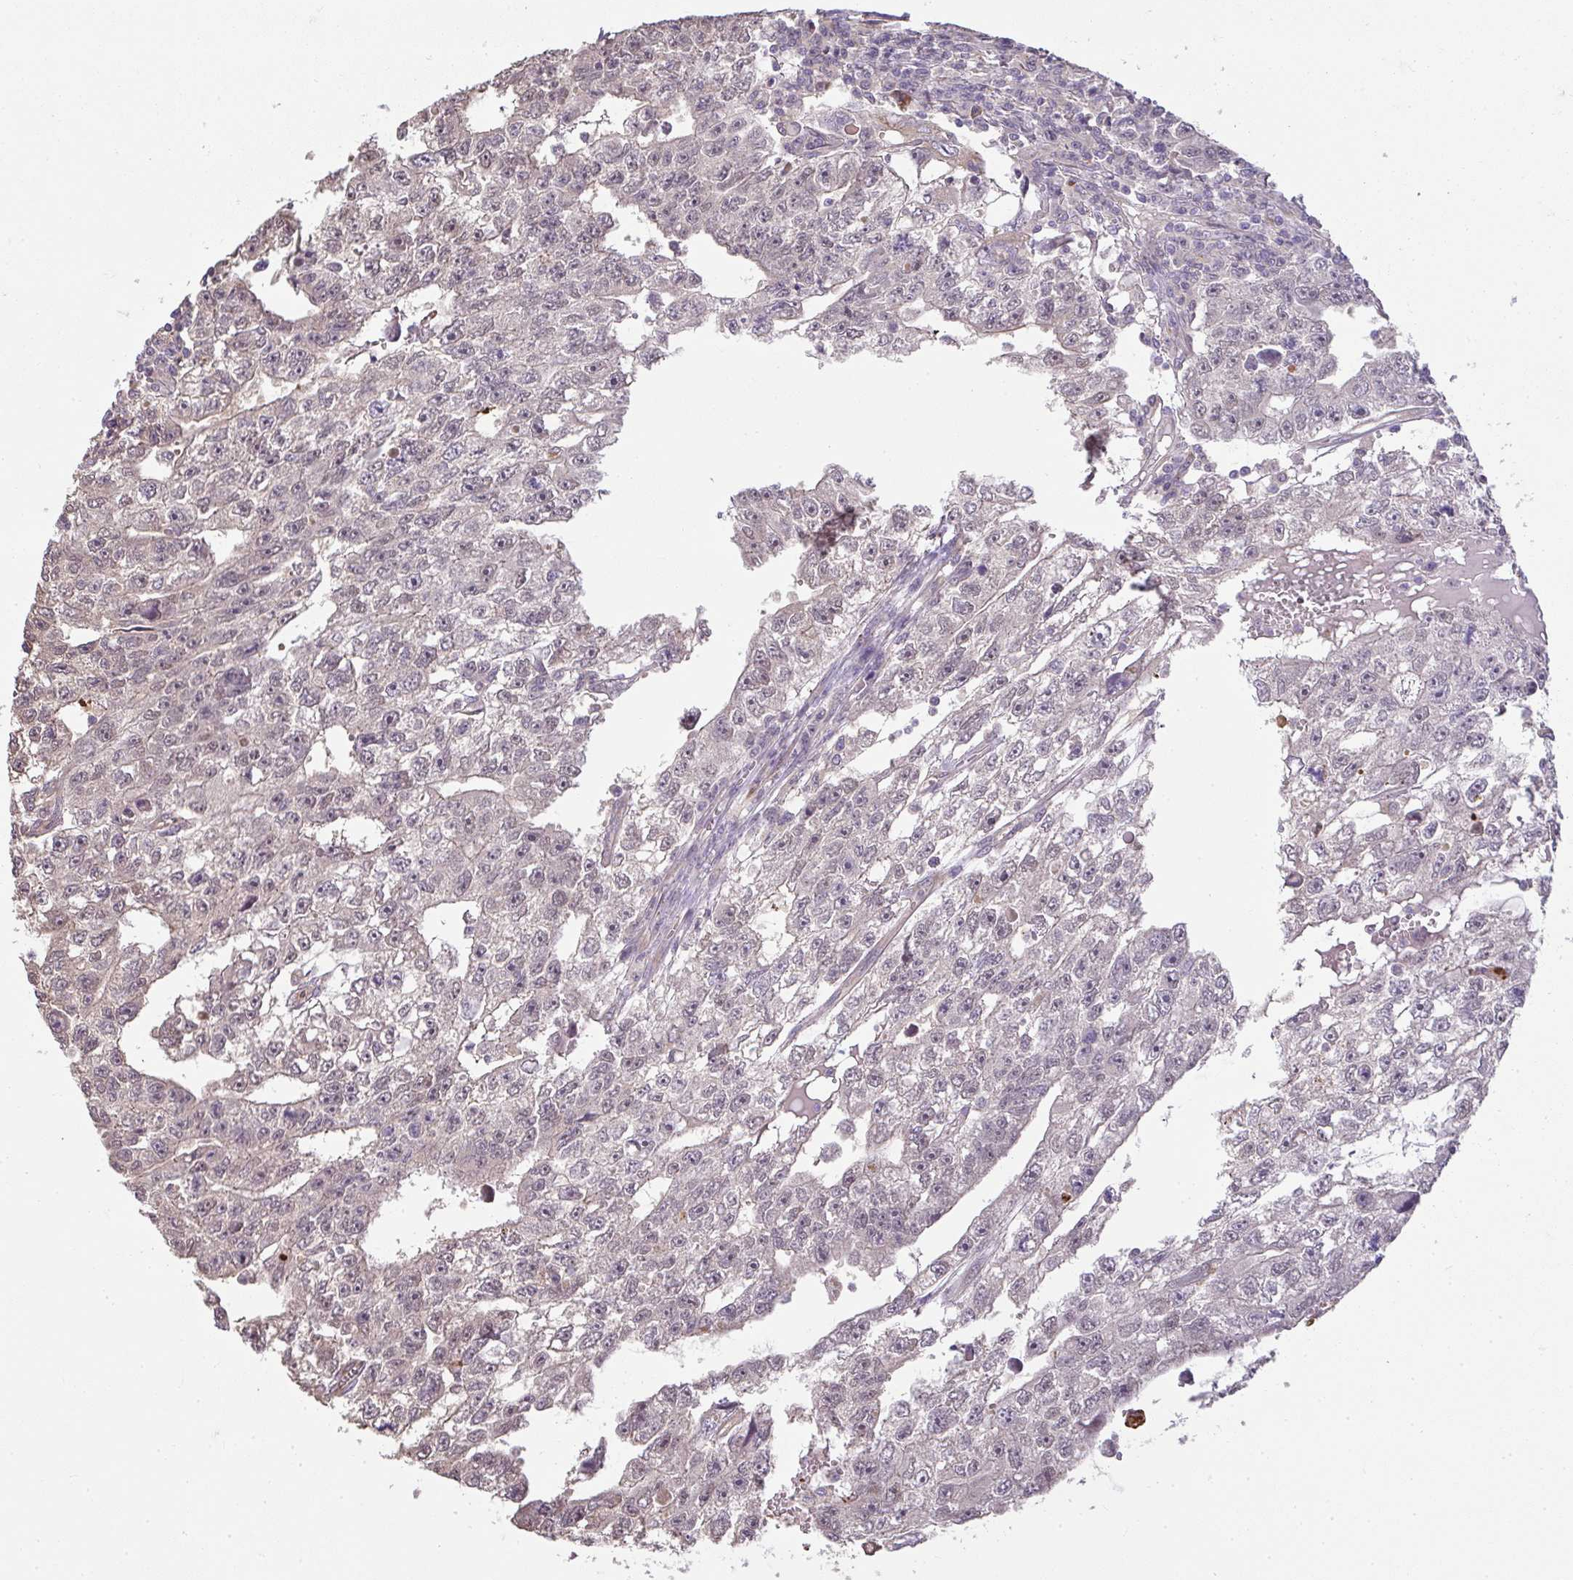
{"staining": {"intensity": "negative", "quantity": "none", "location": "none"}, "tissue": "testis cancer", "cell_type": "Tumor cells", "image_type": "cancer", "snomed": [{"axis": "morphology", "description": "Carcinoma, Embryonal, NOS"}, {"axis": "topography", "description": "Testis"}], "caption": "The IHC micrograph has no significant positivity in tumor cells of embryonal carcinoma (testis) tissue.", "gene": "BRINP3", "patient": {"sex": "male", "age": 20}}